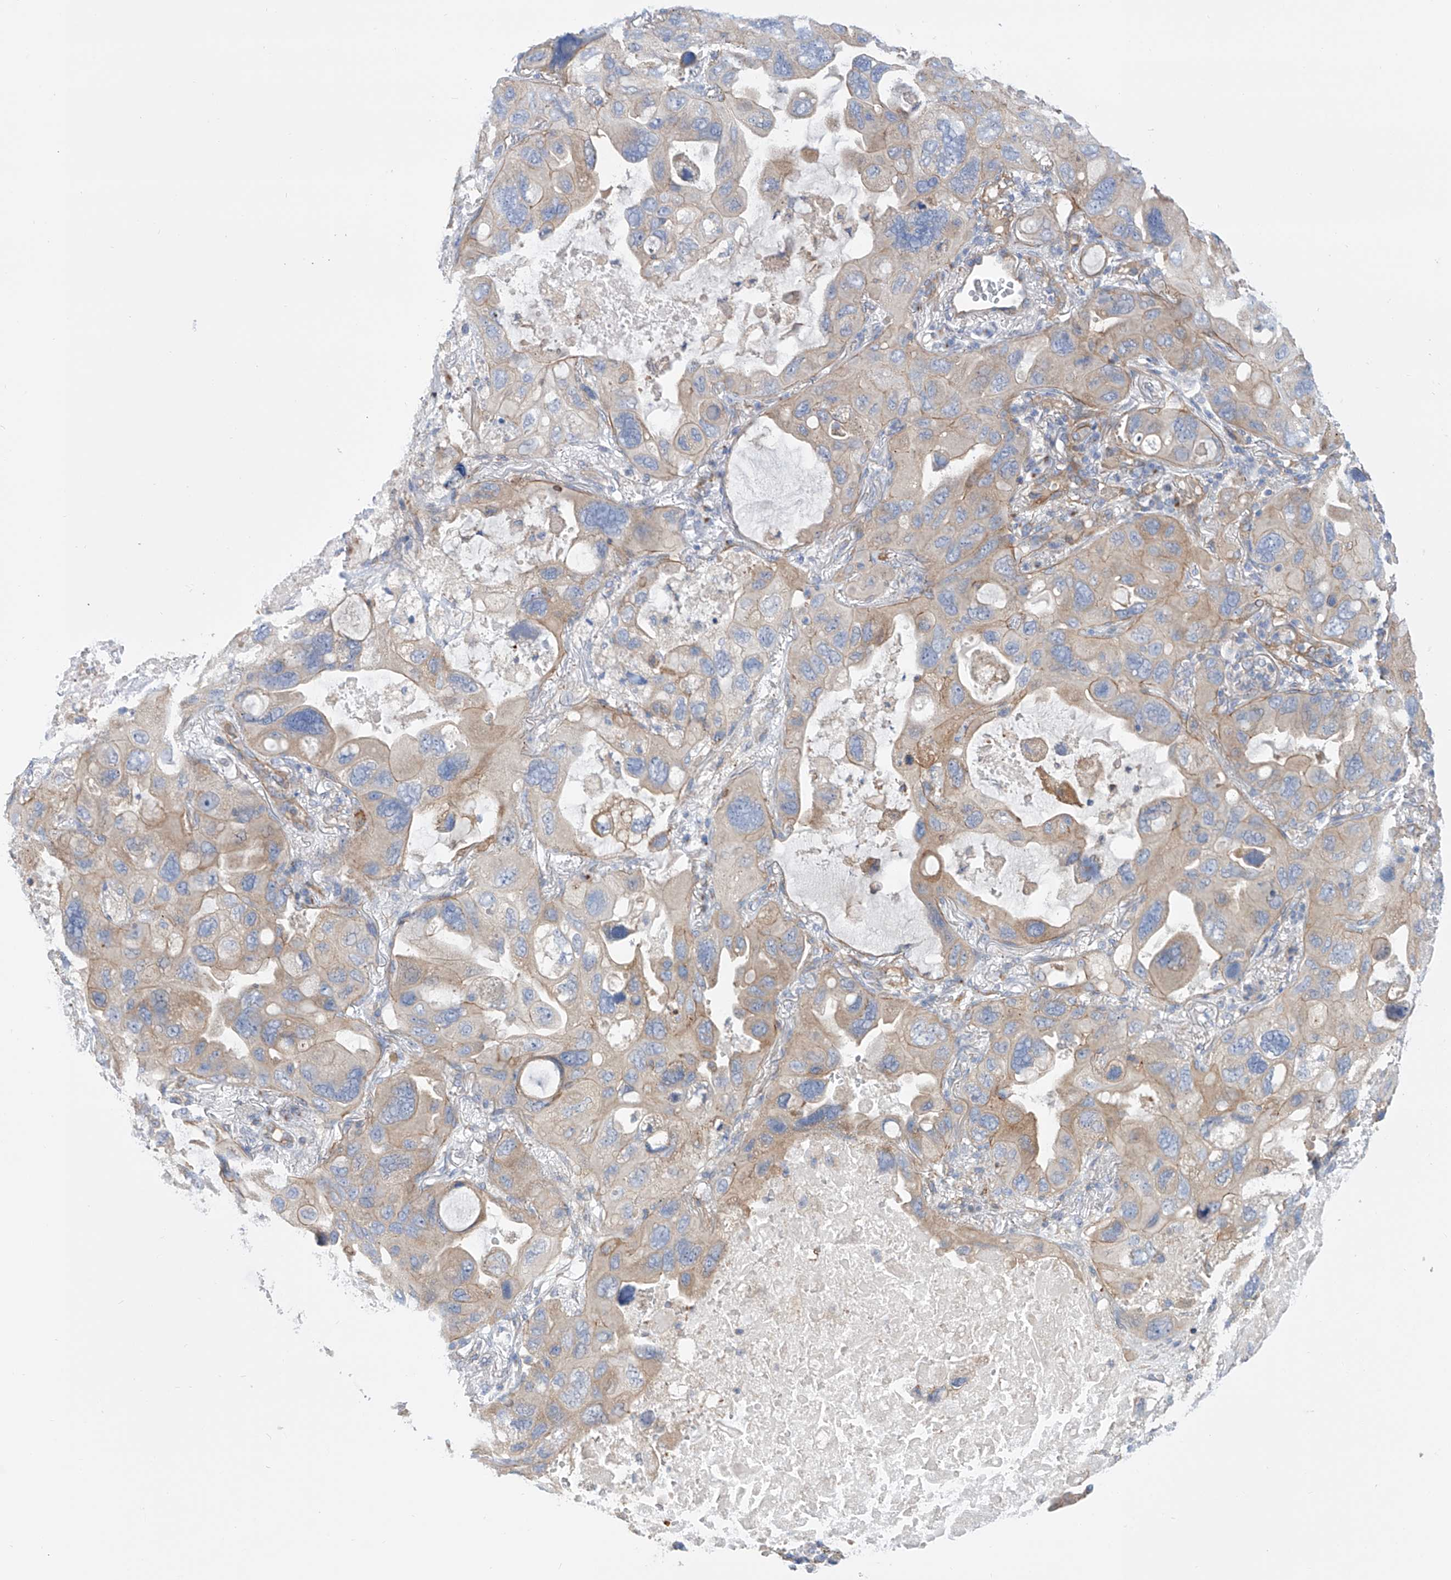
{"staining": {"intensity": "weak", "quantity": "25%-75%", "location": "cytoplasmic/membranous"}, "tissue": "lung cancer", "cell_type": "Tumor cells", "image_type": "cancer", "snomed": [{"axis": "morphology", "description": "Squamous cell carcinoma, NOS"}, {"axis": "topography", "description": "Lung"}], "caption": "Approximately 25%-75% of tumor cells in human squamous cell carcinoma (lung) demonstrate weak cytoplasmic/membranous protein expression as visualized by brown immunohistochemical staining.", "gene": "TMEM209", "patient": {"sex": "female", "age": 73}}